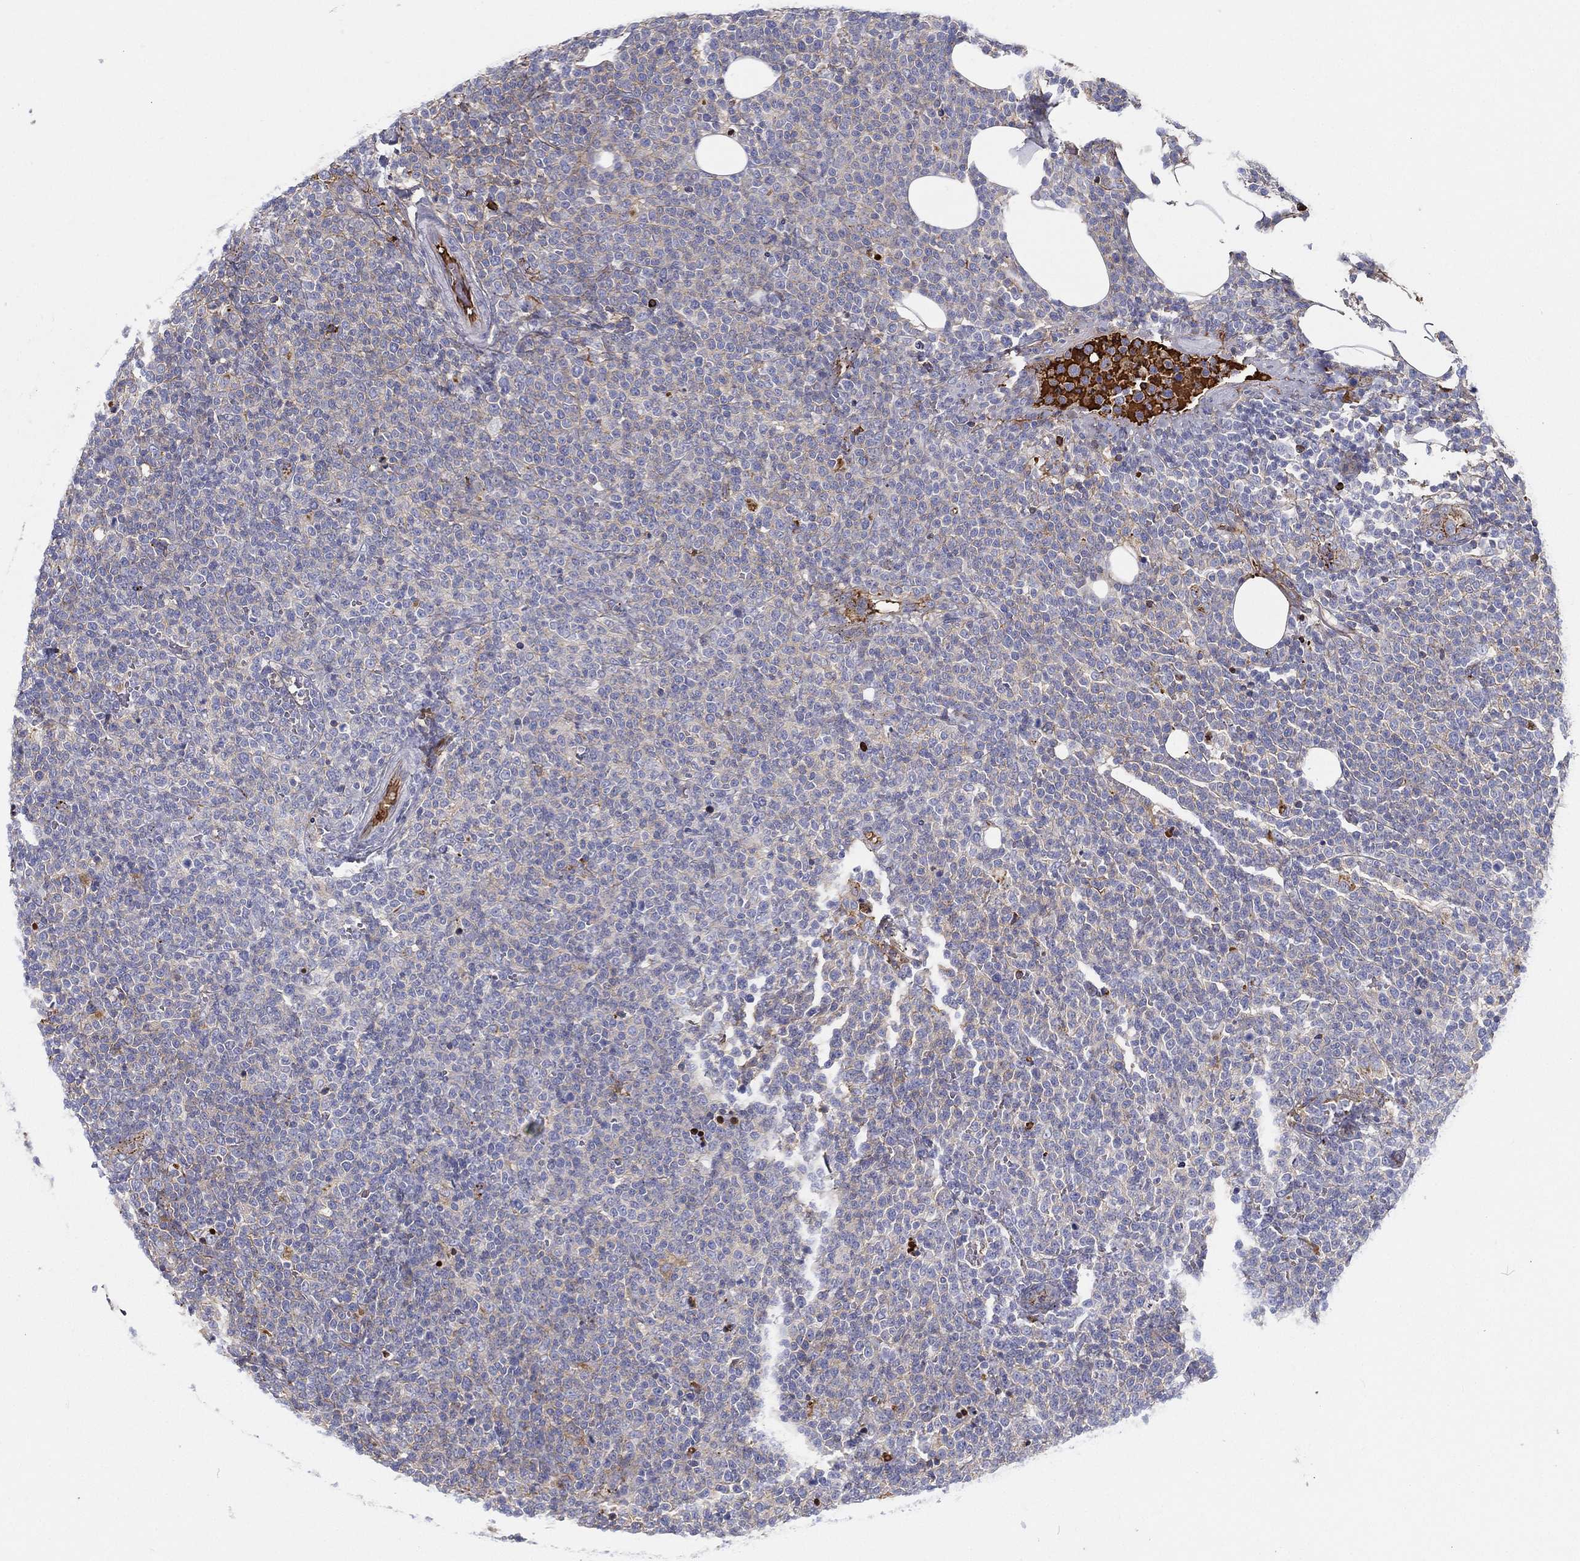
{"staining": {"intensity": "negative", "quantity": "none", "location": "none"}, "tissue": "lymphoma", "cell_type": "Tumor cells", "image_type": "cancer", "snomed": [{"axis": "morphology", "description": "Malignant lymphoma, non-Hodgkin's type, High grade"}, {"axis": "topography", "description": "Lymph node"}], "caption": "Malignant lymphoma, non-Hodgkin's type (high-grade) was stained to show a protein in brown. There is no significant positivity in tumor cells. (Stains: DAB (3,3'-diaminobenzidine) immunohistochemistry with hematoxylin counter stain, Microscopy: brightfield microscopy at high magnification).", "gene": "IFNB1", "patient": {"sex": "male", "age": 61}}